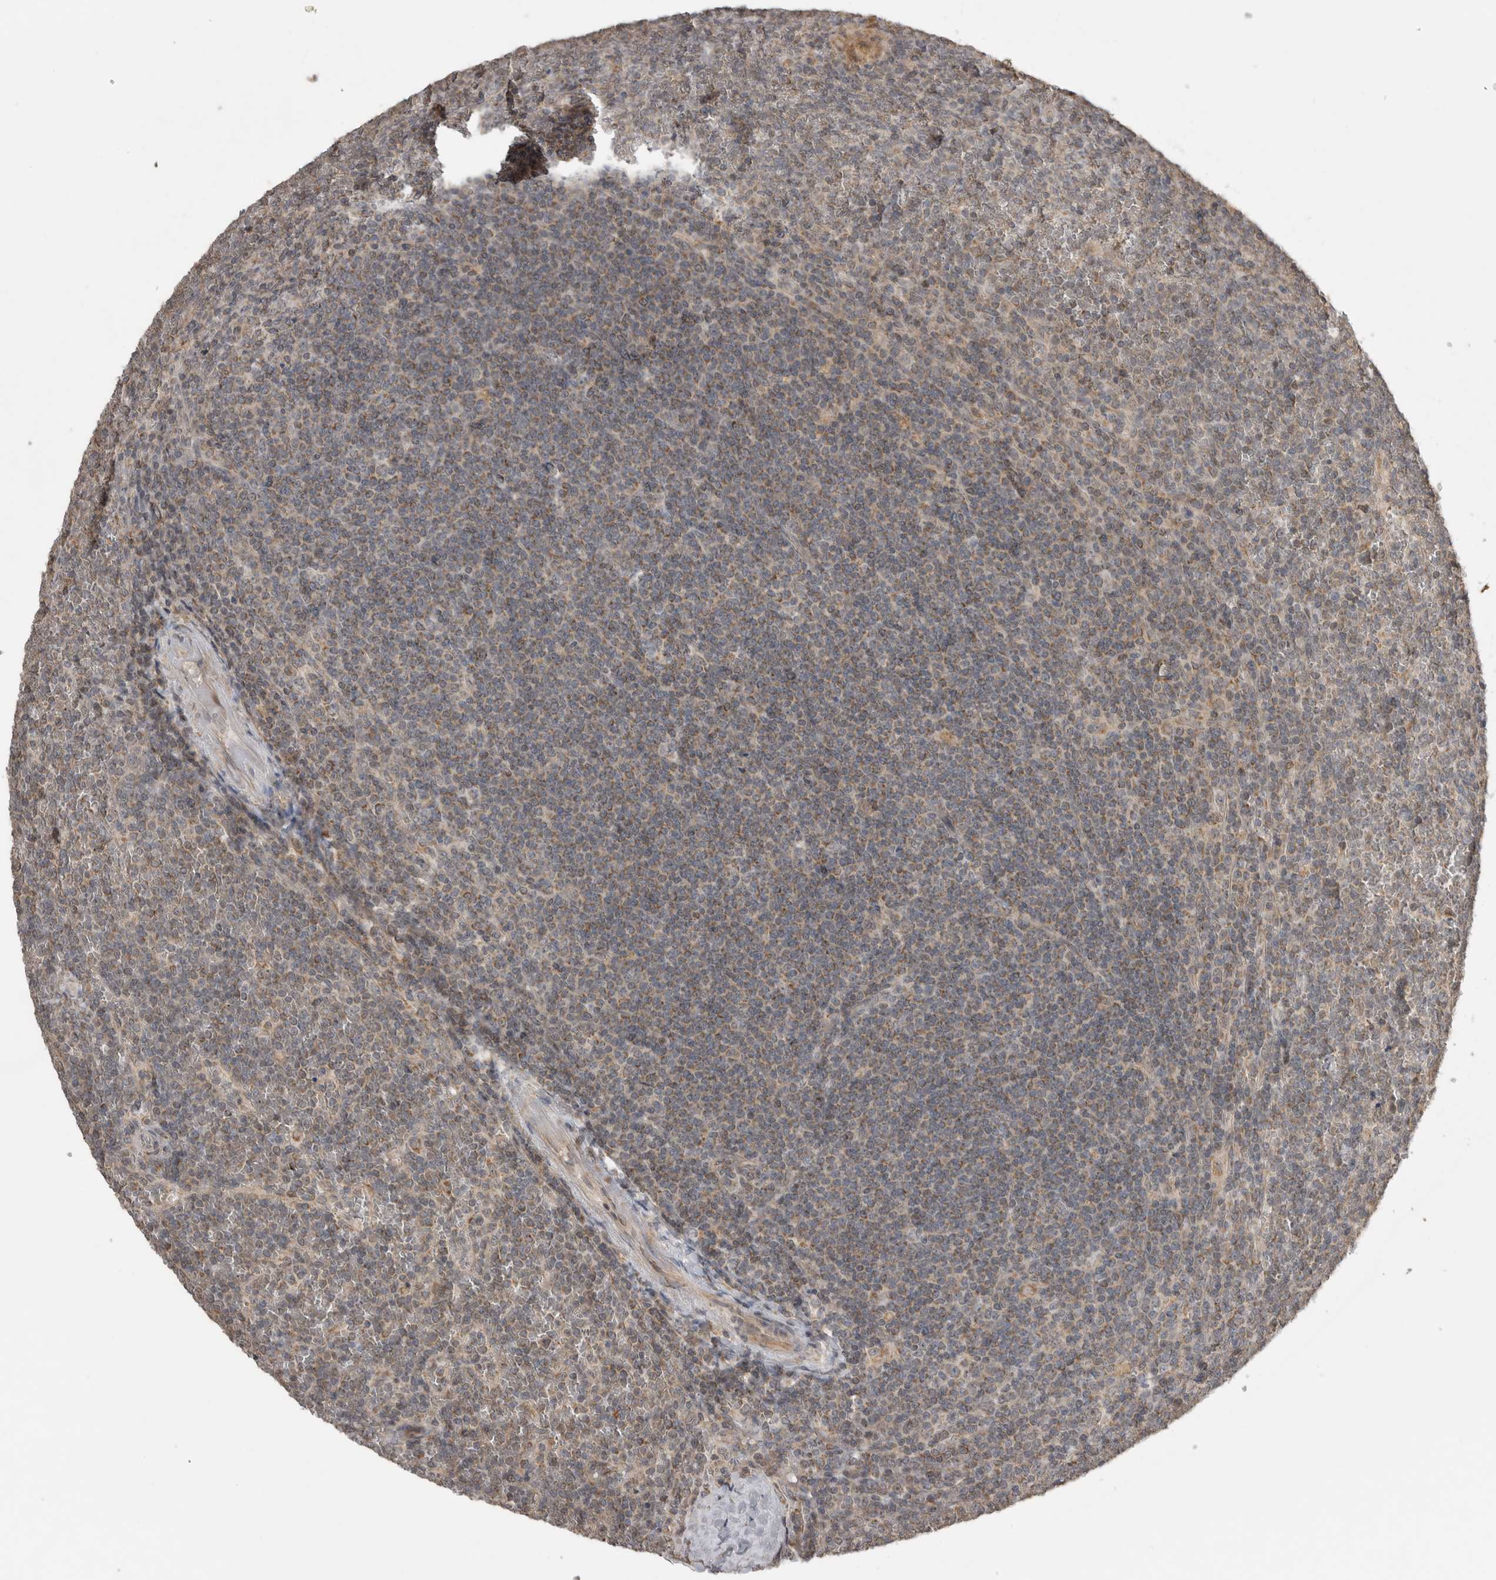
{"staining": {"intensity": "negative", "quantity": "none", "location": "none"}, "tissue": "lymphoma", "cell_type": "Tumor cells", "image_type": "cancer", "snomed": [{"axis": "morphology", "description": "Malignant lymphoma, non-Hodgkin's type, Low grade"}, {"axis": "topography", "description": "Spleen"}], "caption": "Immunohistochemical staining of low-grade malignant lymphoma, non-Hodgkin's type shows no significant expression in tumor cells.", "gene": "KCNIP1", "patient": {"sex": "female", "age": 19}}